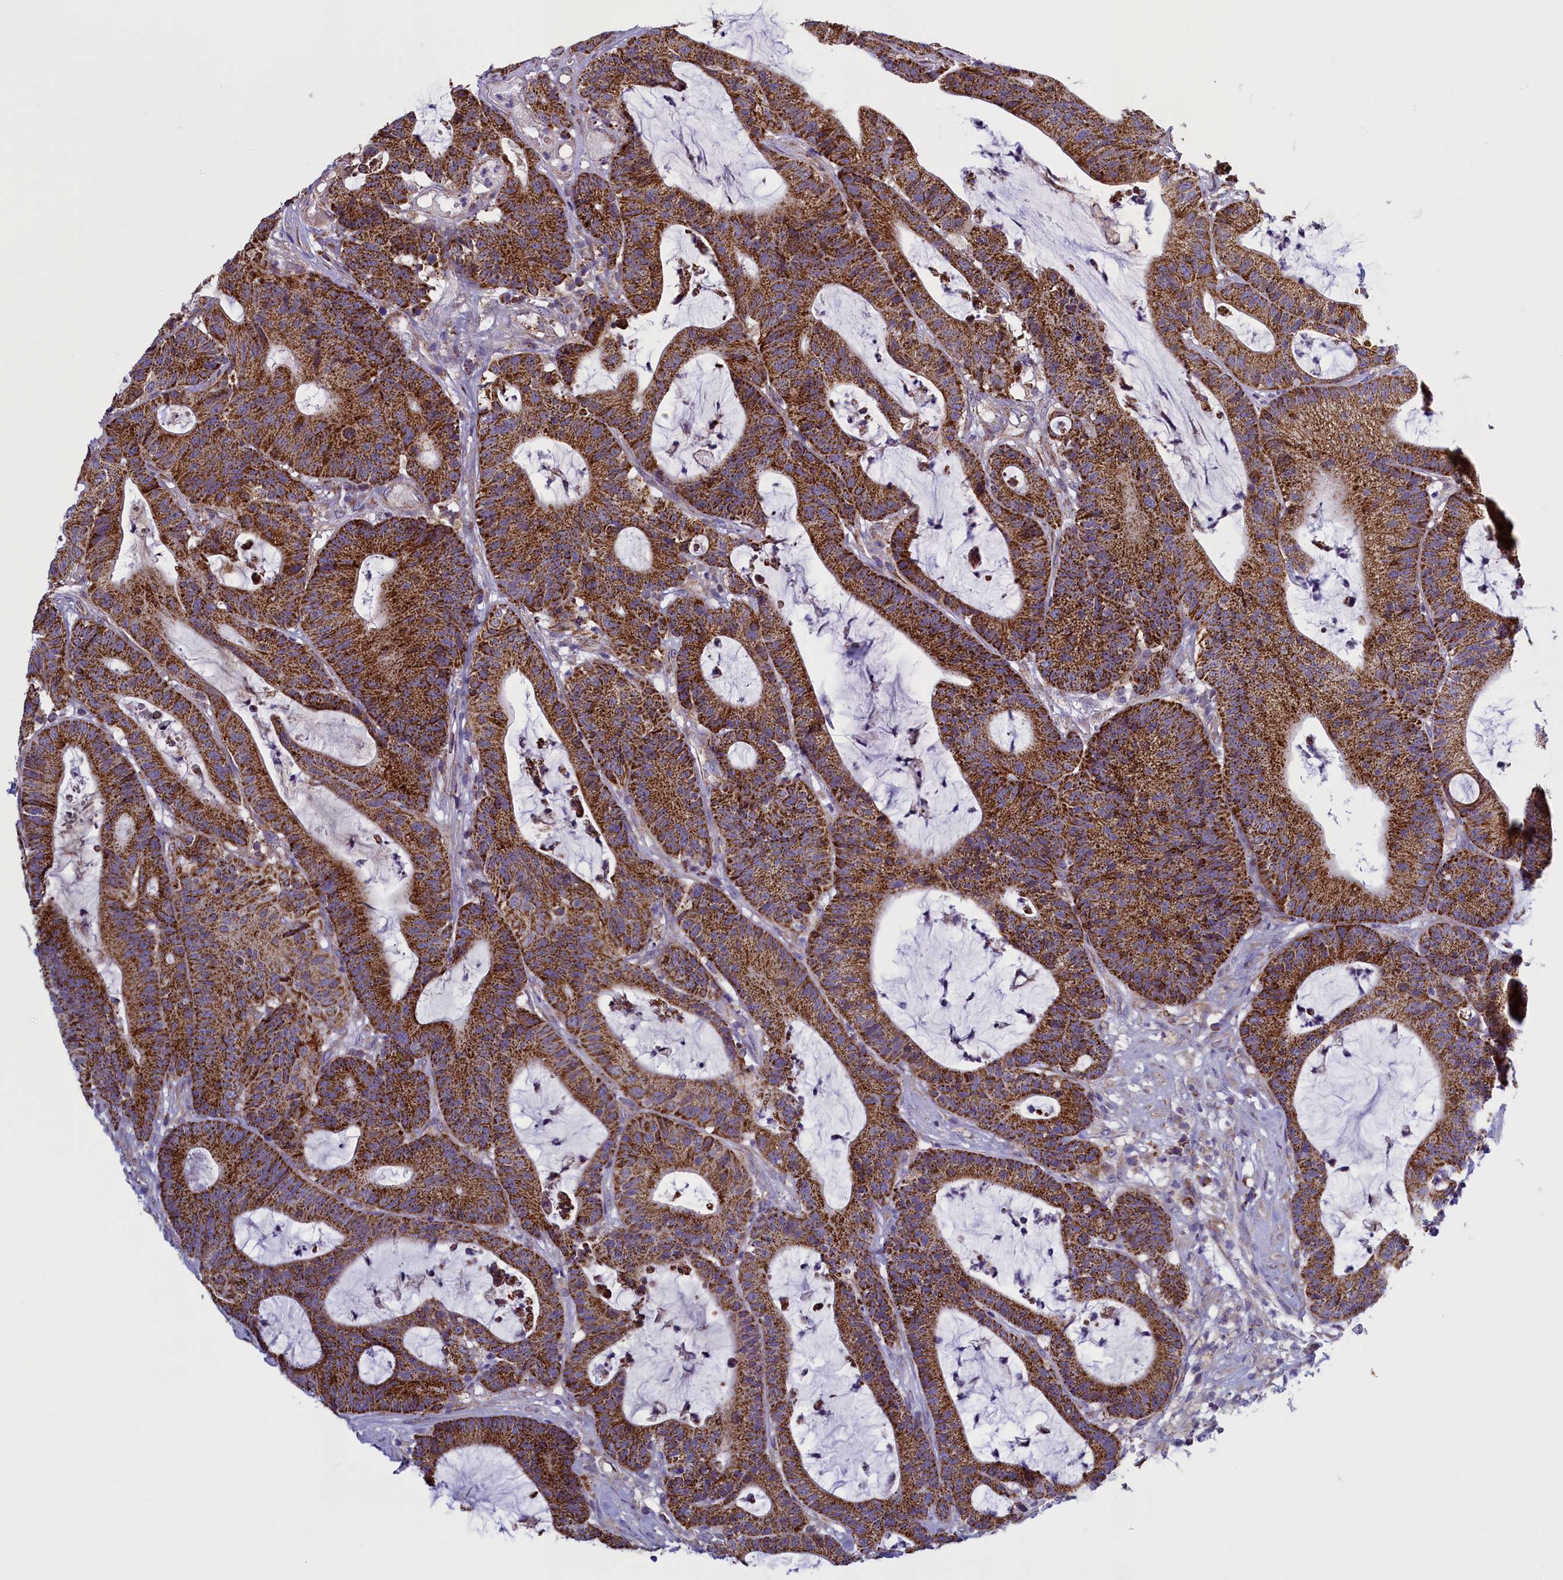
{"staining": {"intensity": "strong", "quantity": ">75%", "location": "cytoplasmic/membranous"}, "tissue": "colorectal cancer", "cell_type": "Tumor cells", "image_type": "cancer", "snomed": [{"axis": "morphology", "description": "Adenocarcinoma, NOS"}, {"axis": "topography", "description": "Colon"}], "caption": "Immunohistochemistry micrograph of neoplastic tissue: adenocarcinoma (colorectal) stained using IHC reveals high levels of strong protein expression localized specifically in the cytoplasmic/membranous of tumor cells, appearing as a cytoplasmic/membranous brown color.", "gene": "IFT122", "patient": {"sex": "female", "age": 84}}